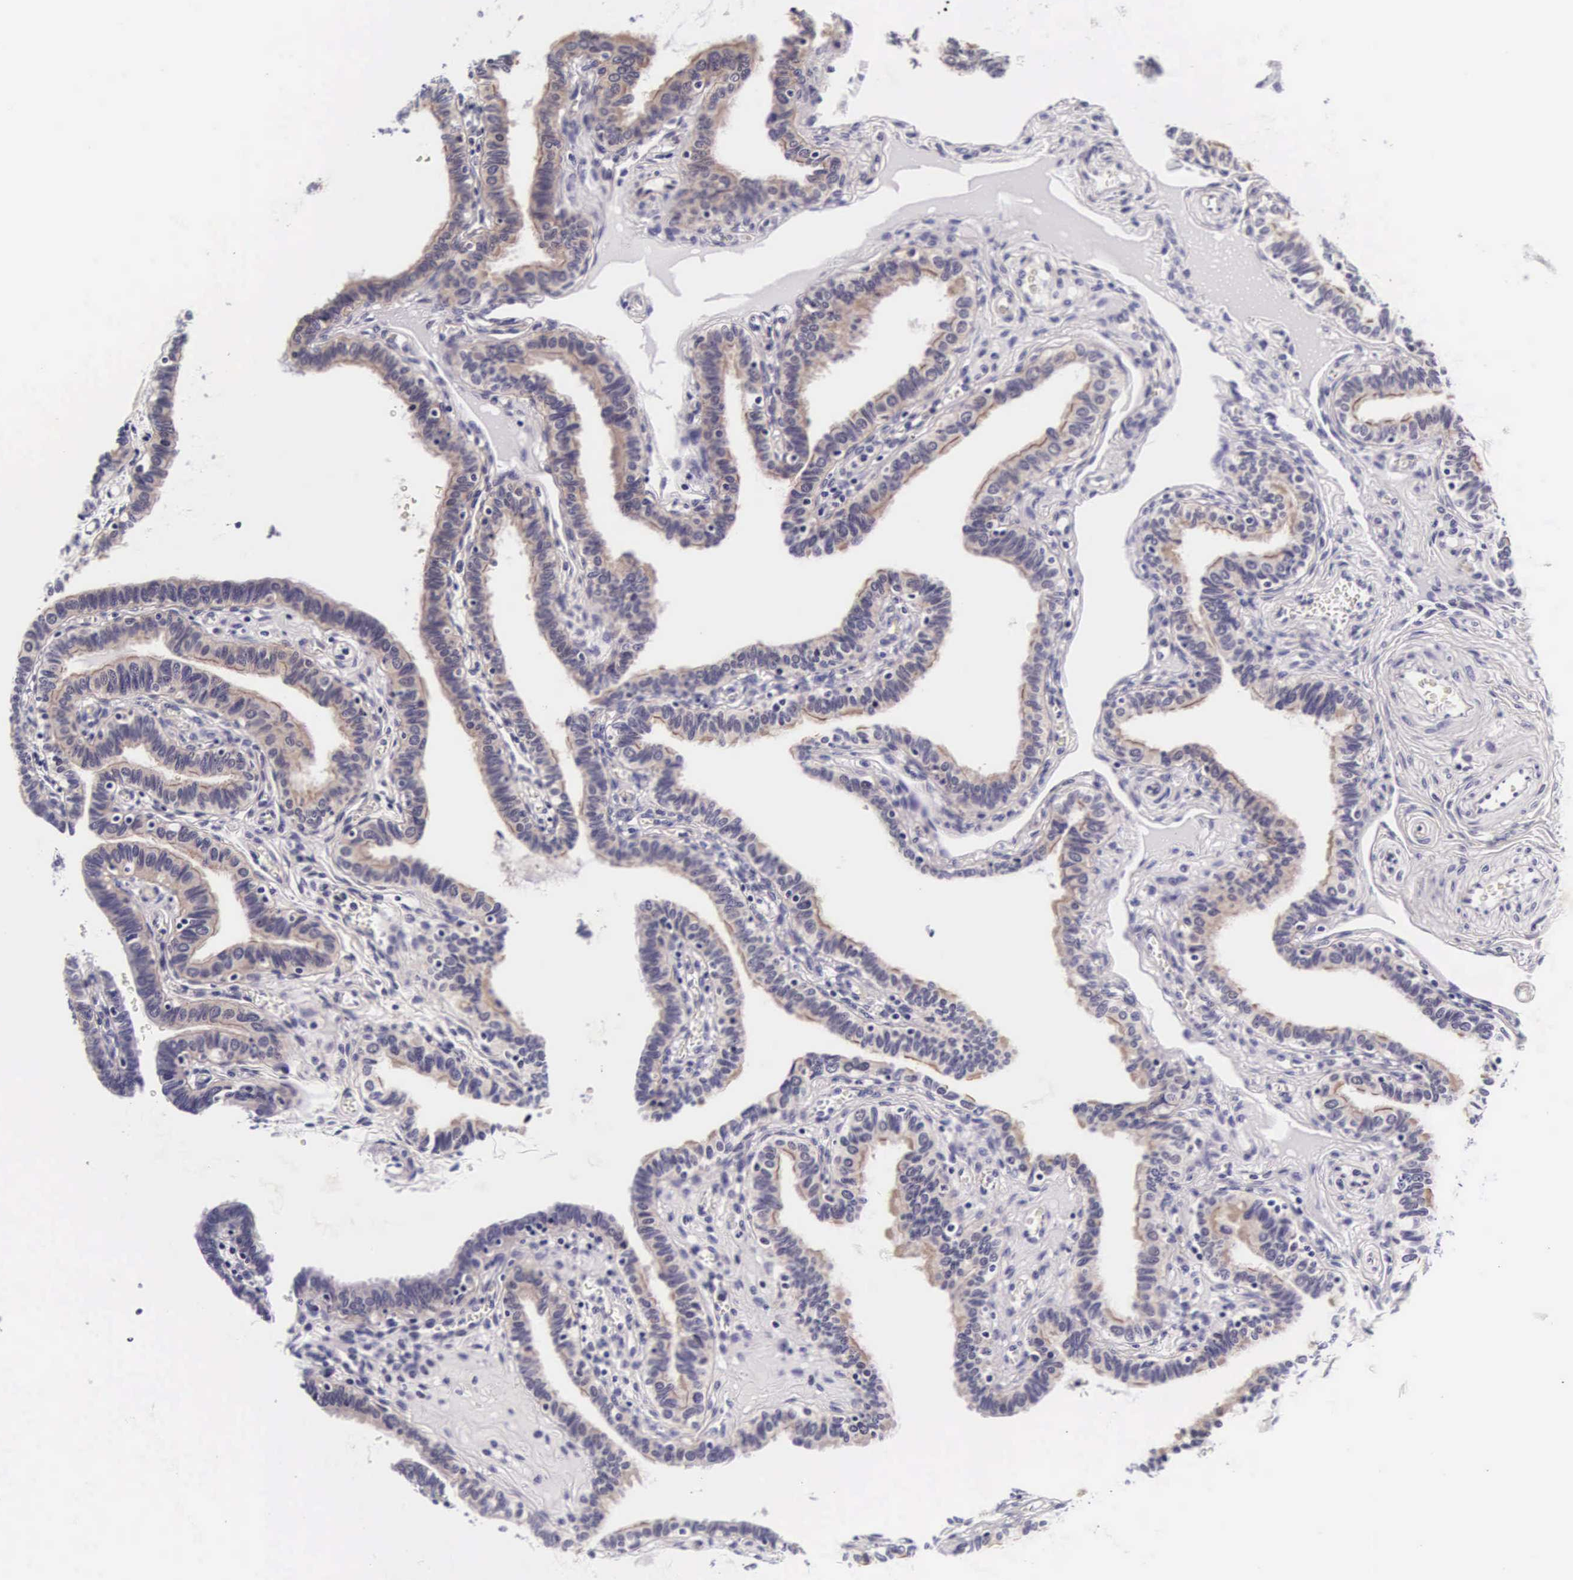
{"staining": {"intensity": "weak", "quantity": "25%-75%", "location": "cytoplasmic/membranous"}, "tissue": "fallopian tube", "cell_type": "Glandular cells", "image_type": "normal", "snomed": [{"axis": "morphology", "description": "Normal tissue, NOS"}, {"axis": "topography", "description": "Fallopian tube"}], "caption": "Protein staining of unremarkable fallopian tube reveals weak cytoplasmic/membranous positivity in about 25%-75% of glandular cells.", "gene": "PHETA2", "patient": {"sex": "female", "age": 38}}